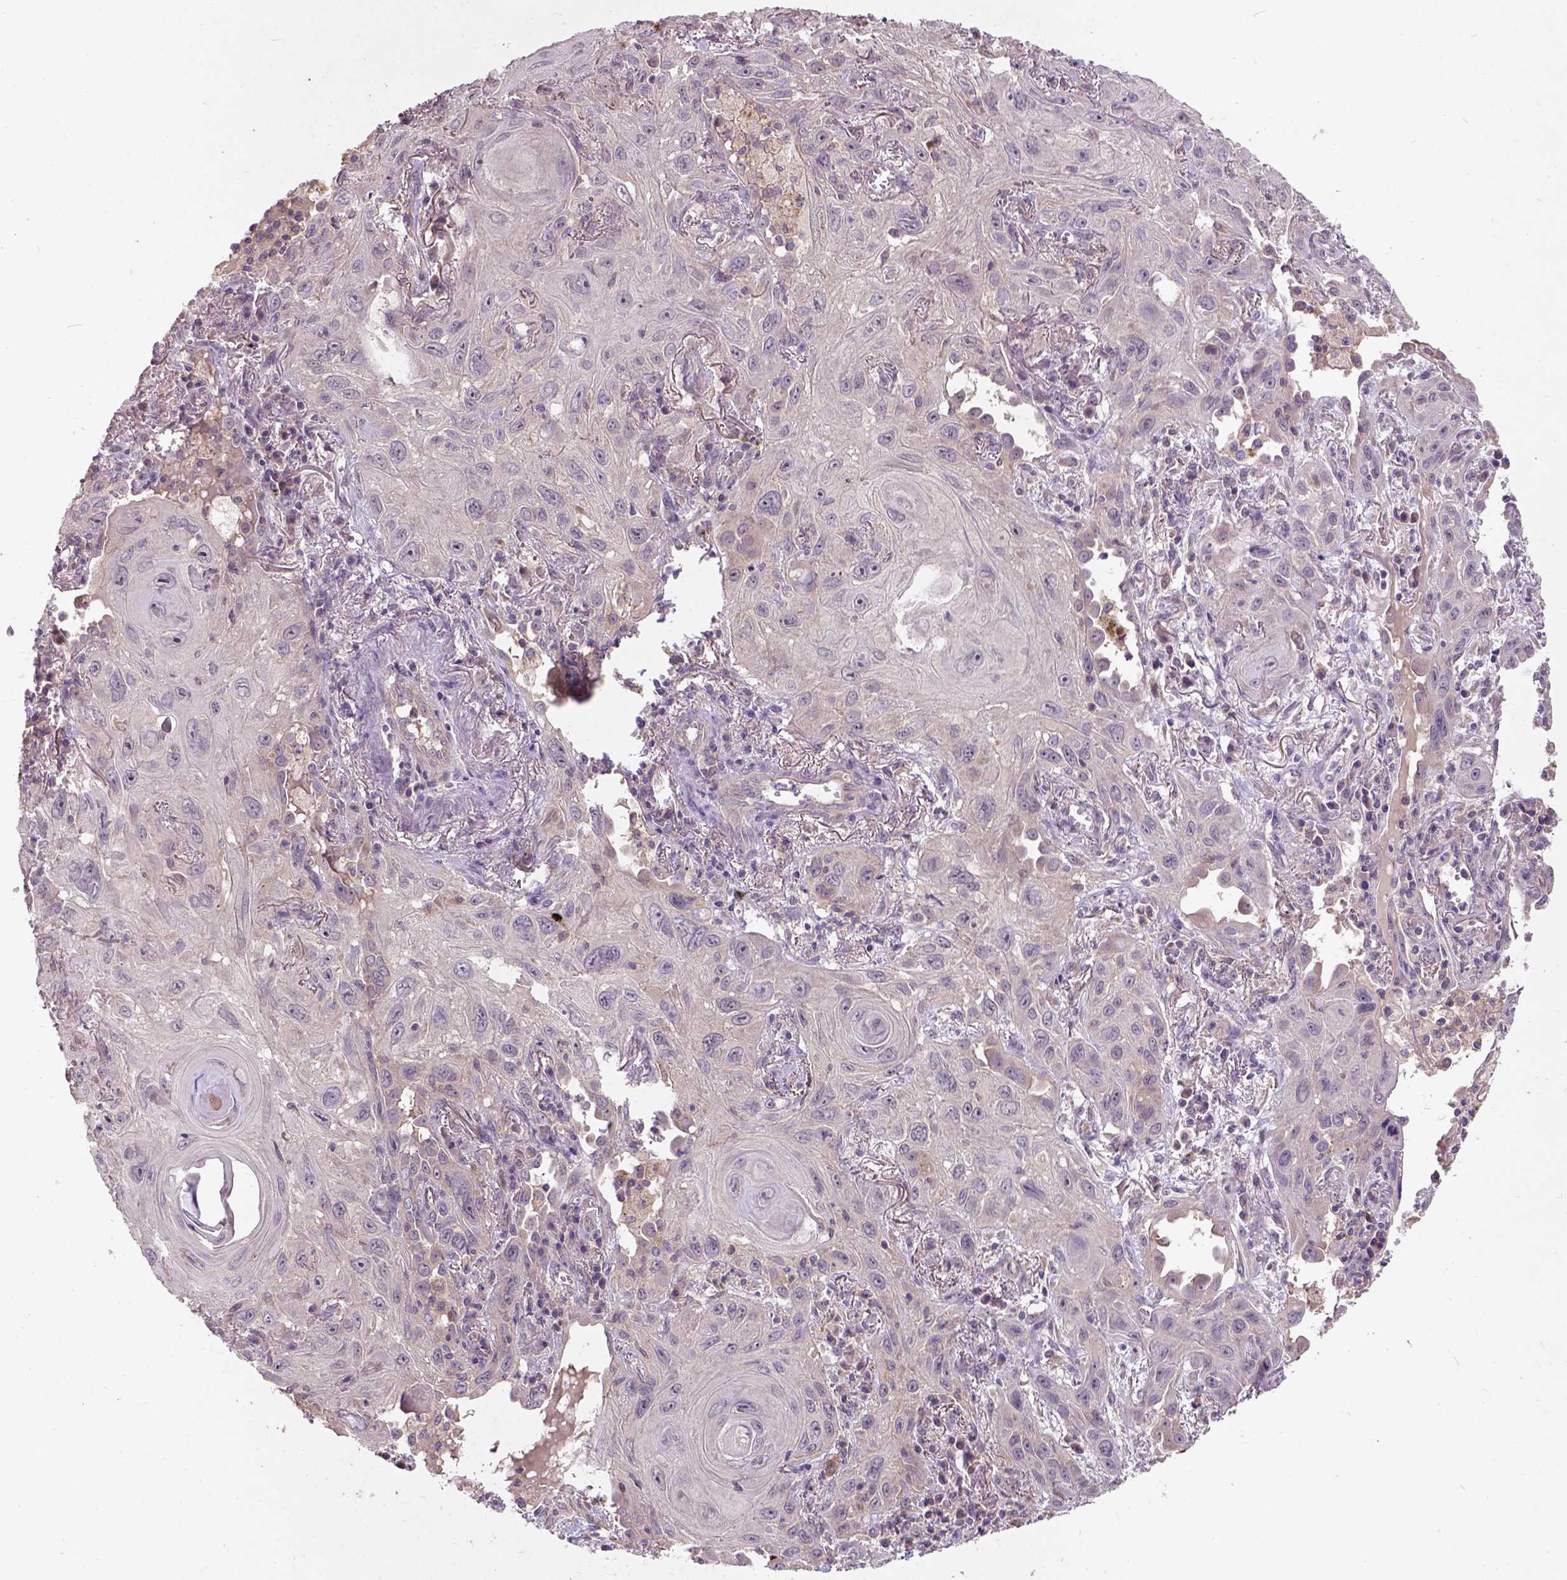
{"staining": {"intensity": "weak", "quantity": "25%-75%", "location": "cytoplasmic/membranous"}, "tissue": "lung cancer", "cell_type": "Tumor cells", "image_type": "cancer", "snomed": [{"axis": "morphology", "description": "Squamous cell carcinoma, NOS"}, {"axis": "topography", "description": "Lung"}], "caption": "Tumor cells show low levels of weak cytoplasmic/membranous staining in about 25%-75% of cells in human lung cancer (squamous cell carcinoma).", "gene": "KBTBD8", "patient": {"sex": "male", "age": 79}}